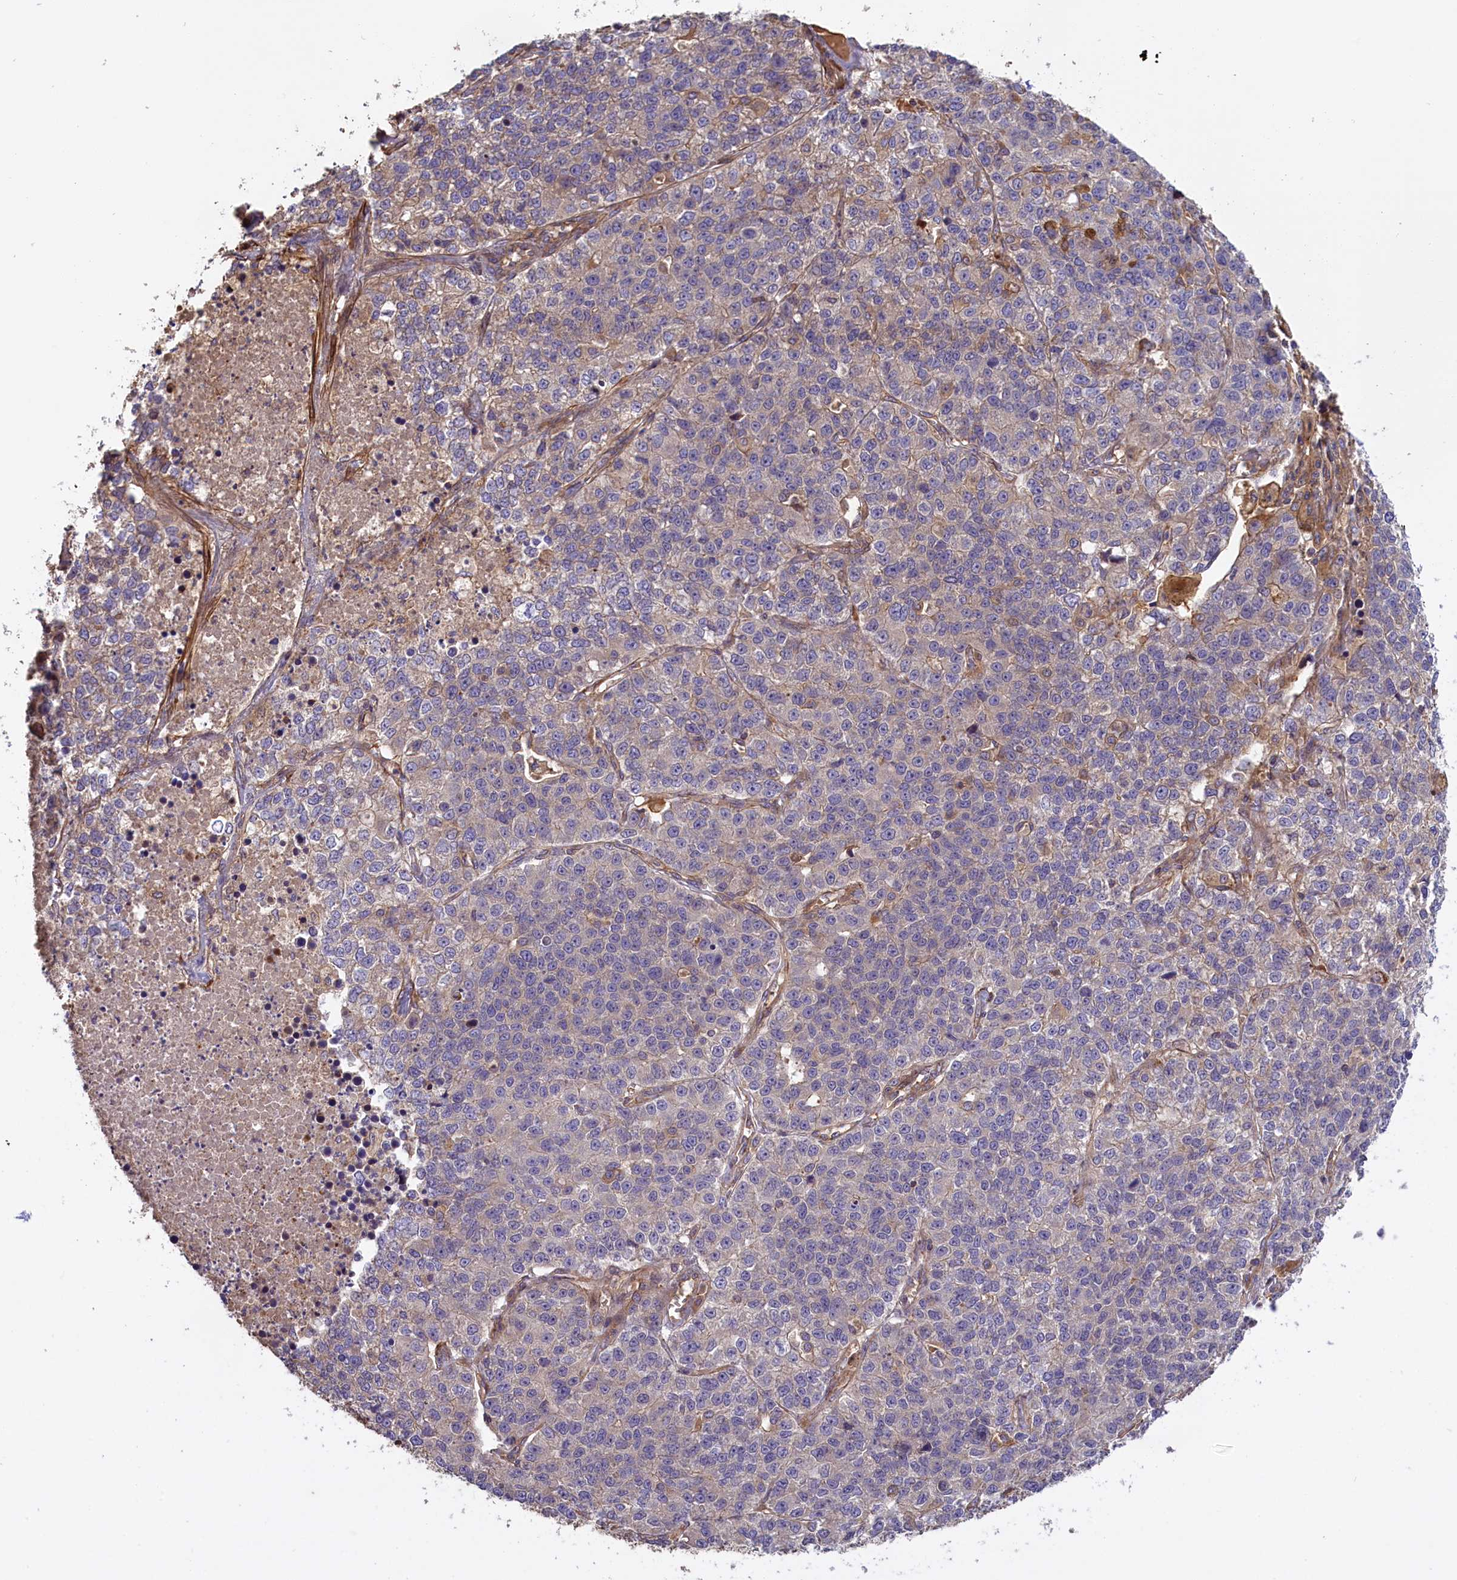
{"staining": {"intensity": "weak", "quantity": "<25%", "location": "cytoplasmic/membranous"}, "tissue": "lung cancer", "cell_type": "Tumor cells", "image_type": "cancer", "snomed": [{"axis": "morphology", "description": "Adenocarcinoma, NOS"}, {"axis": "topography", "description": "Lung"}], "caption": "An immunohistochemistry image of adenocarcinoma (lung) is shown. There is no staining in tumor cells of adenocarcinoma (lung).", "gene": "FUZ", "patient": {"sex": "male", "age": 49}}